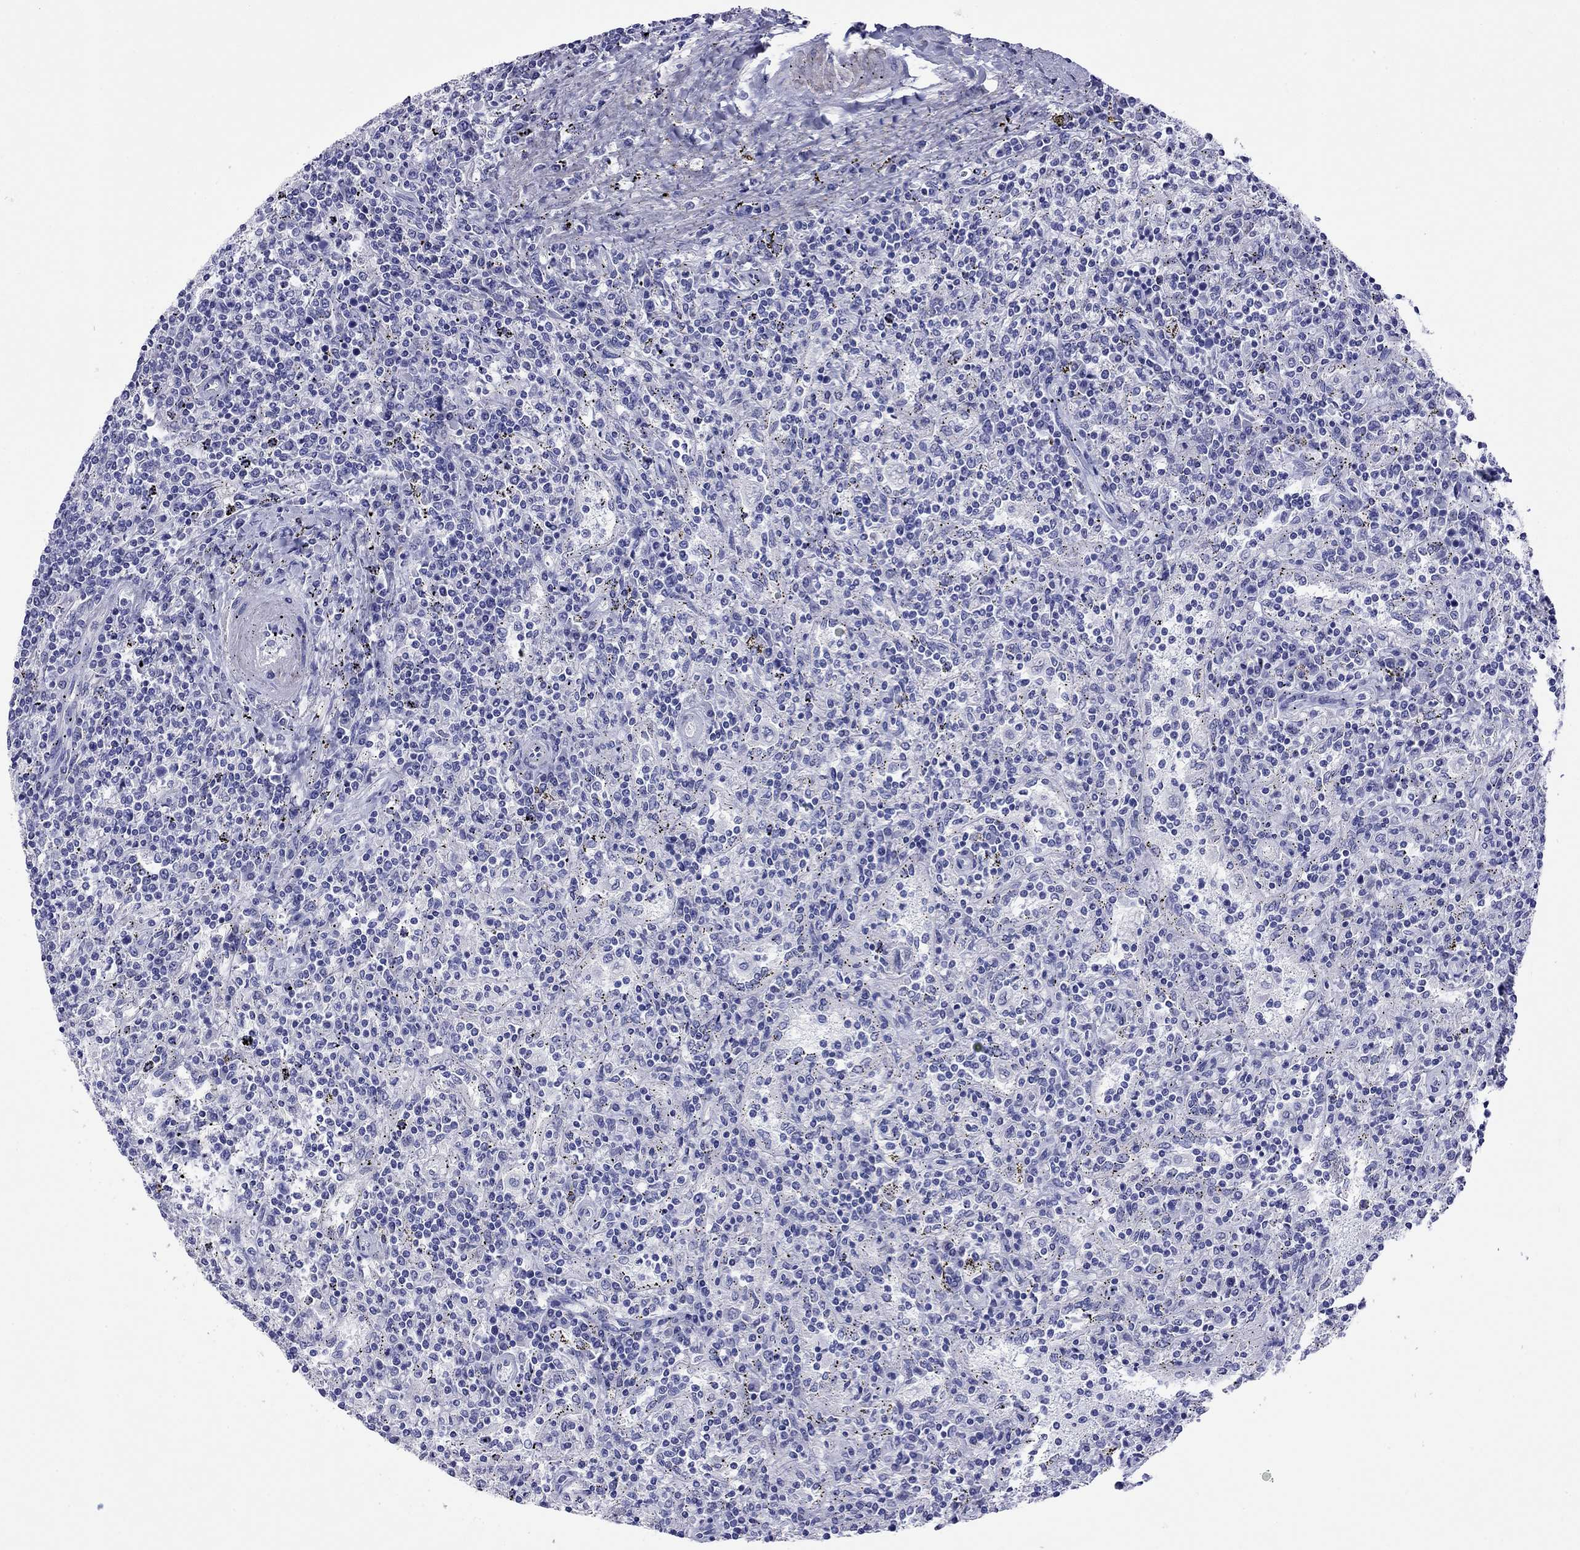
{"staining": {"intensity": "negative", "quantity": "none", "location": "none"}, "tissue": "lymphoma", "cell_type": "Tumor cells", "image_type": "cancer", "snomed": [{"axis": "morphology", "description": "Malignant lymphoma, non-Hodgkin's type, Low grade"}, {"axis": "topography", "description": "Lymph node"}], "caption": "Micrograph shows no protein positivity in tumor cells of lymphoma tissue.", "gene": "KIAA2012", "patient": {"sex": "male", "age": 52}}